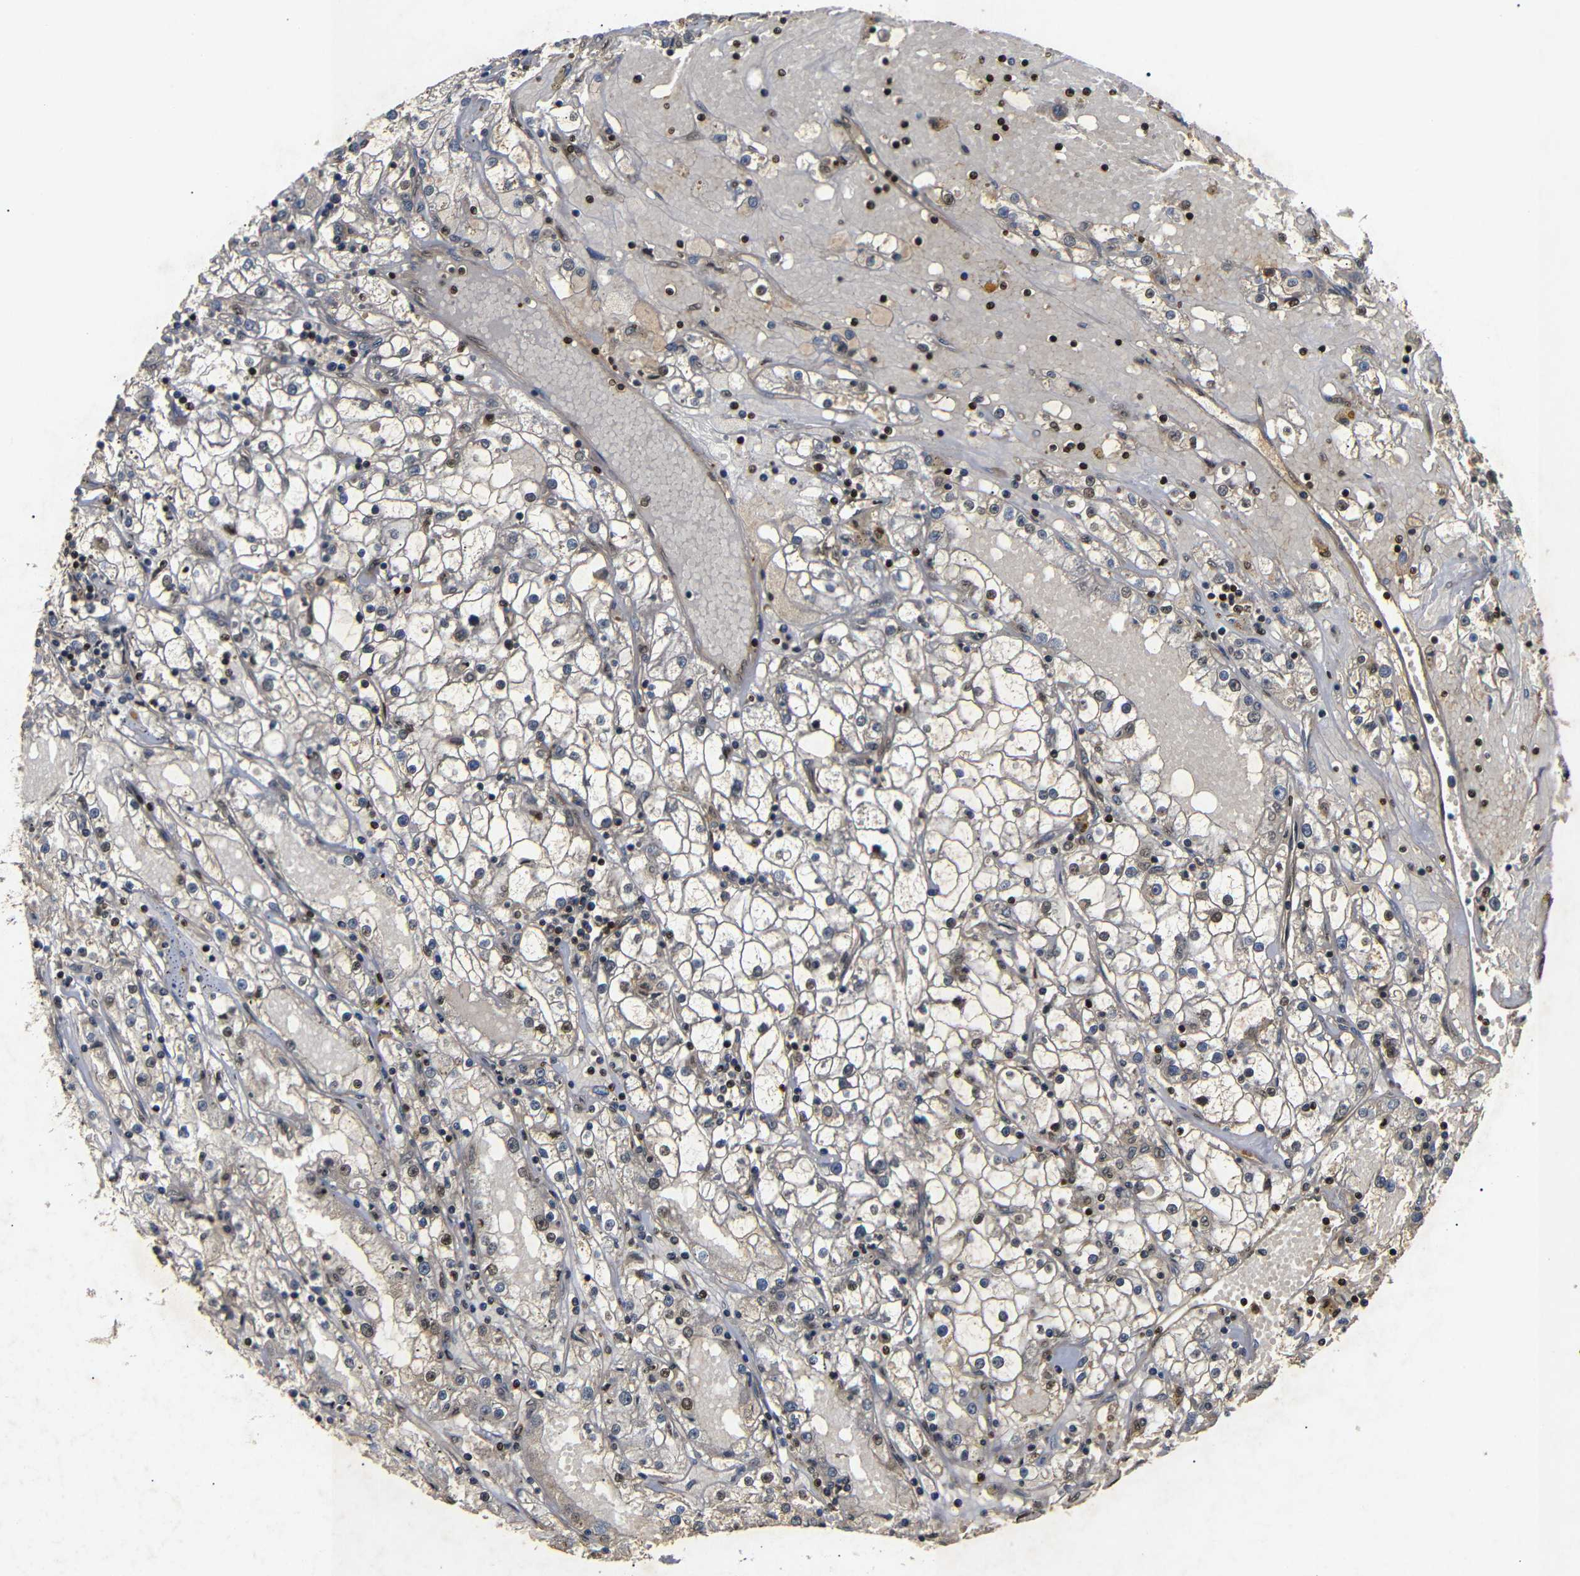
{"staining": {"intensity": "moderate", "quantity": "<25%", "location": "nuclear"}, "tissue": "renal cancer", "cell_type": "Tumor cells", "image_type": "cancer", "snomed": [{"axis": "morphology", "description": "Adenocarcinoma, NOS"}, {"axis": "topography", "description": "Kidney"}], "caption": "Renal adenocarcinoma stained with DAB (3,3'-diaminobenzidine) immunohistochemistry reveals low levels of moderate nuclear positivity in about <25% of tumor cells. (brown staining indicates protein expression, while blue staining denotes nuclei).", "gene": "KIF23", "patient": {"sex": "male", "age": 56}}